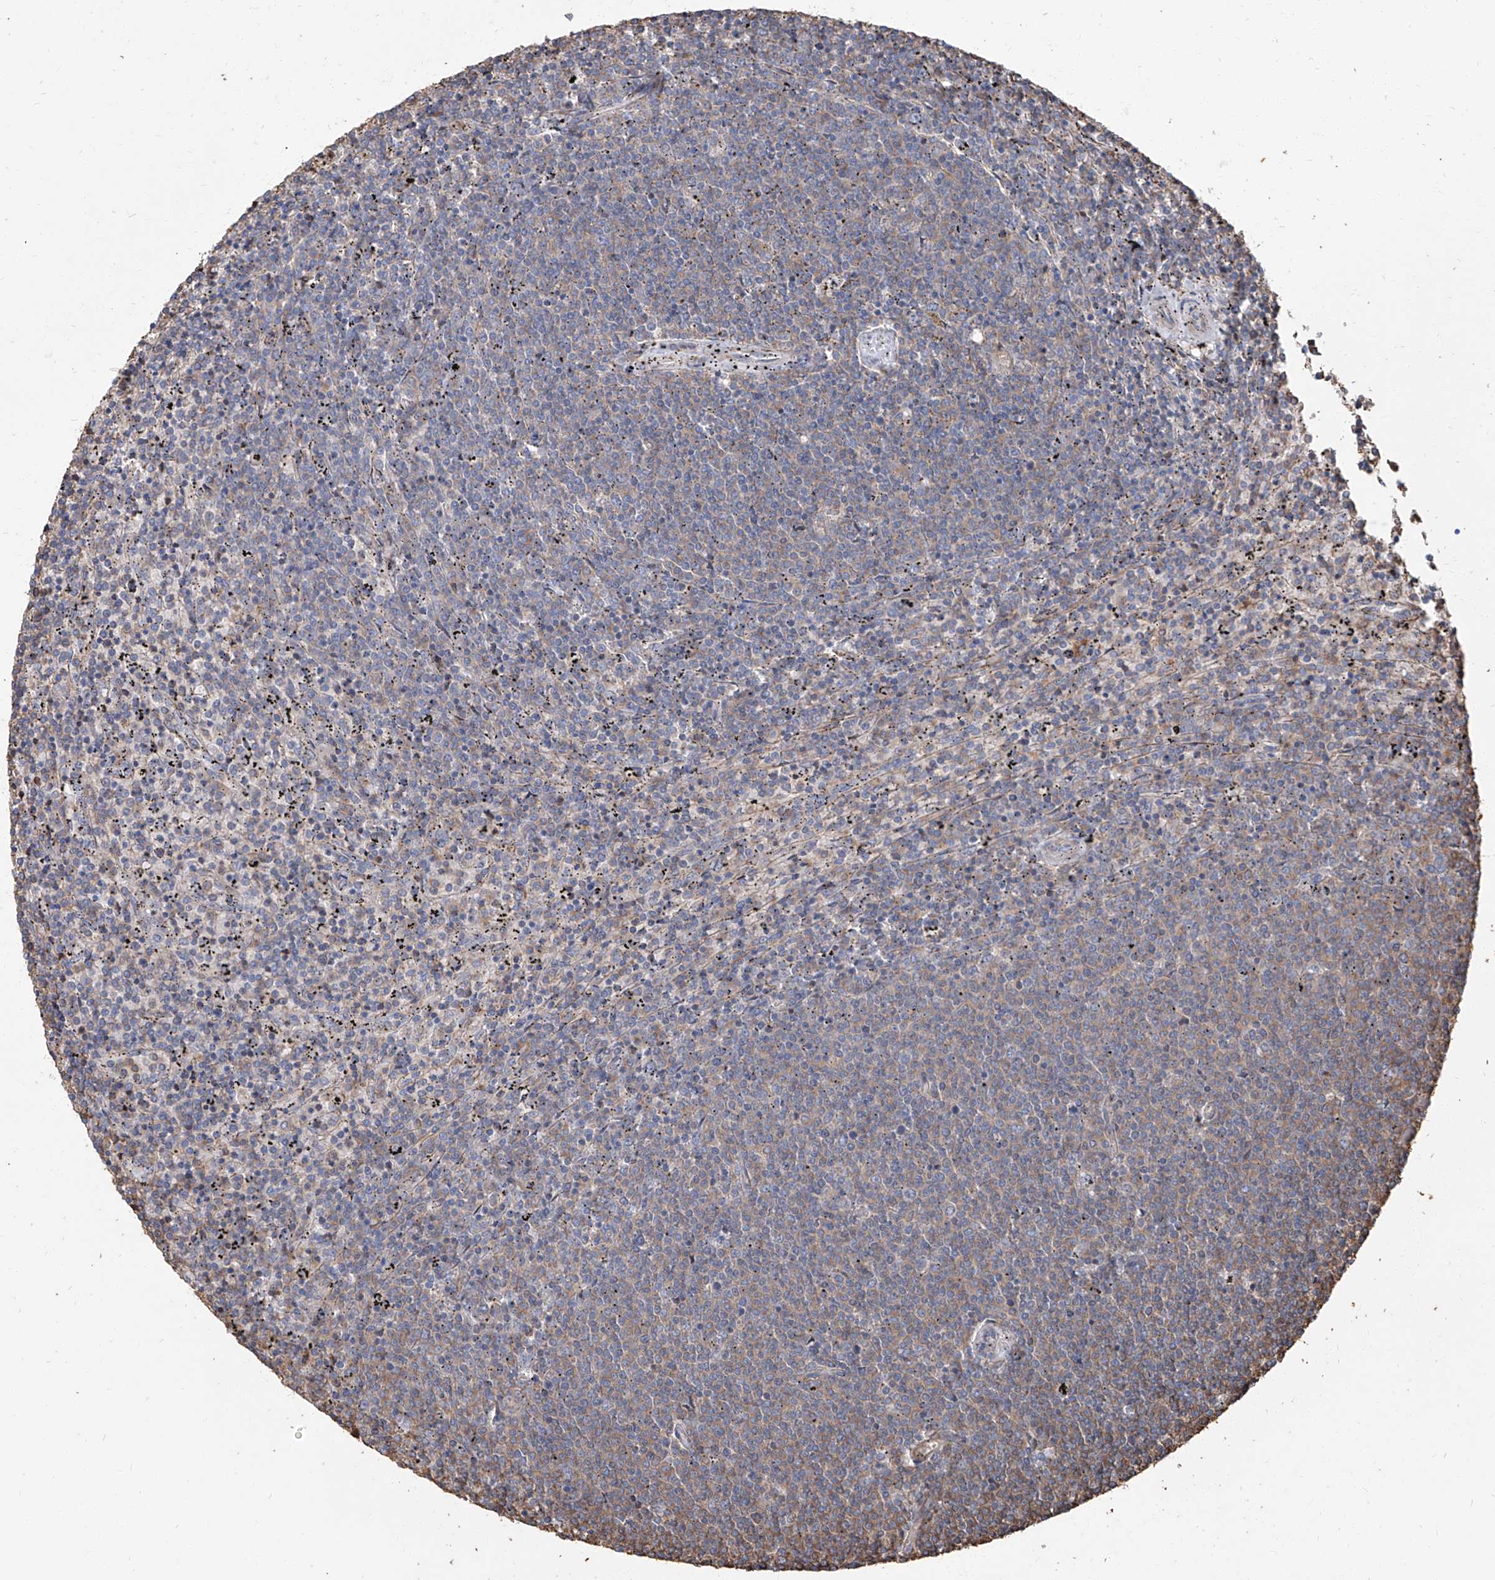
{"staining": {"intensity": "weak", "quantity": "<25%", "location": "cytoplasmic/membranous"}, "tissue": "lymphoma", "cell_type": "Tumor cells", "image_type": "cancer", "snomed": [{"axis": "morphology", "description": "Malignant lymphoma, non-Hodgkin's type, Low grade"}, {"axis": "topography", "description": "Spleen"}], "caption": "Tumor cells are negative for brown protein staining in lymphoma. (DAB immunohistochemistry (IHC) visualized using brightfield microscopy, high magnification).", "gene": "PIEZO2", "patient": {"sex": "female", "age": 50}}